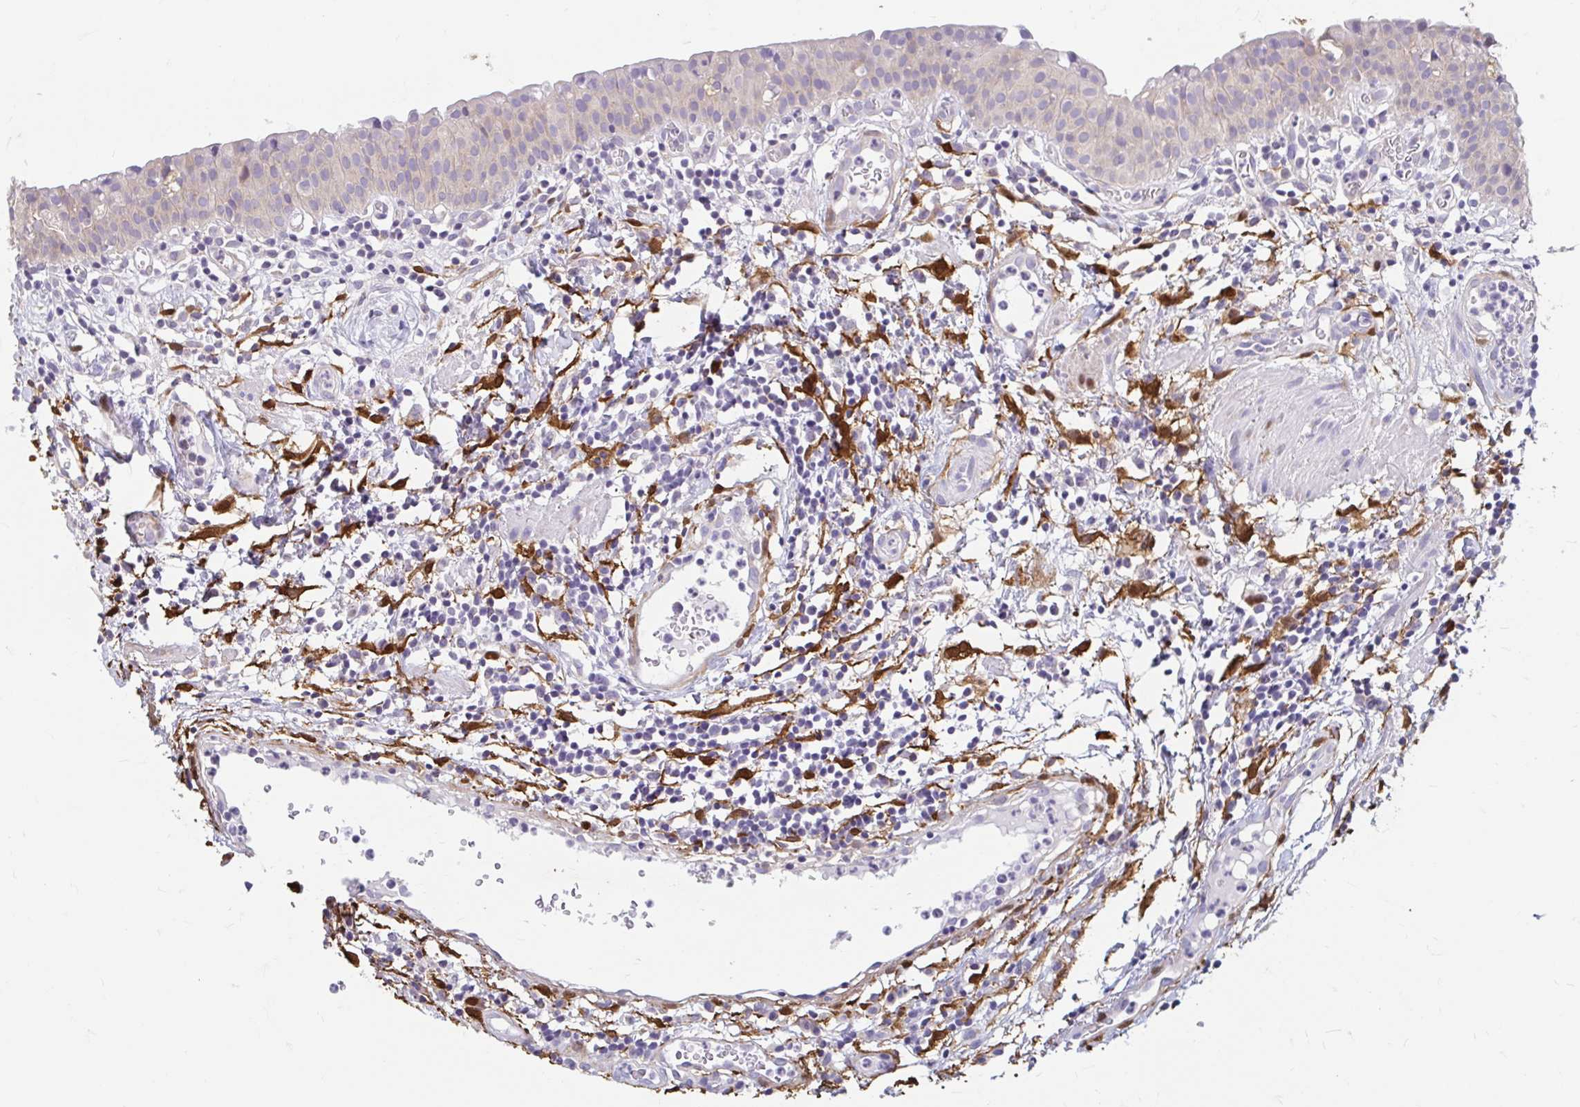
{"staining": {"intensity": "moderate", "quantity": "<25%", "location": "cytoplasmic/membranous"}, "tissue": "urinary bladder", "cell_type": "Urothelial cells", "image_type": "normal", "snomed": [{"axis": "morphology", "description": "Normal tissue, NOS"}, {"axis": "morphology", "description": "Inflammation, NOS"}, {"axis": "topography", "description": "Urinary bladder"}], "caption": "Moderate cytoplasmic/membranous staining is appreciated in approximately <25% of urothelial cells in benign urinary bladder. The staining was performed using DAB (3,3'-diaminobenzidine), with brown indicating positive protein expression. Nuclei are stained blue with hematoxylin.", "gene": "ADH1A", "patient": {"sex": "male", "age": 57}}